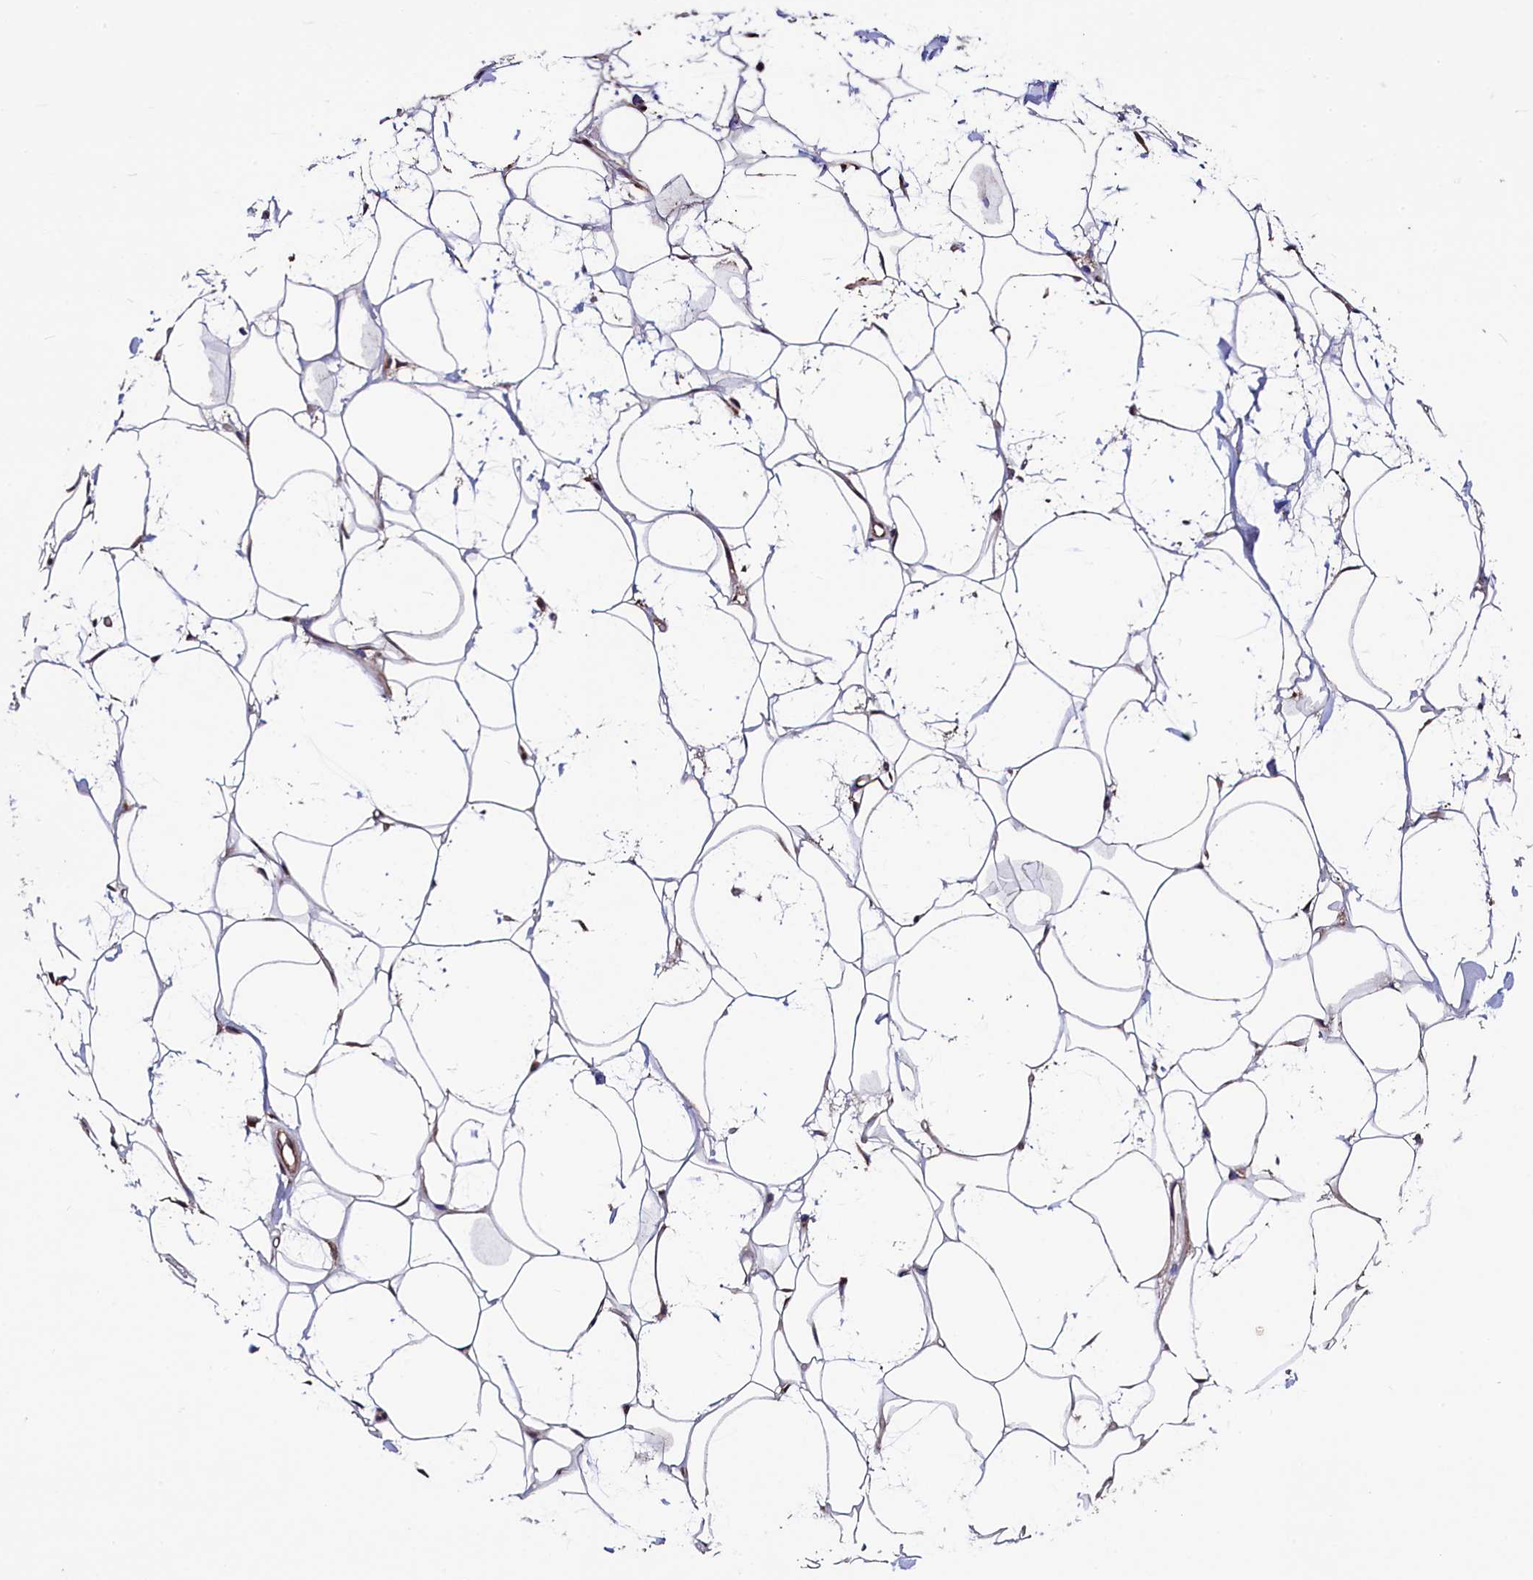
{"staining": {"intensity": "weak", "quantity": ">75%", "location": "cytoplasmic/membranous"}, "tissue": "adipose tissue", "cell_type": "Adipocytes", "image_type": "normal", "snomed": [{"axis": "morphology", "description": "Normal tissue, NOS"}, {"axis": "topography", "description": "Breast"}], "caption": "DAB (3,3'-diaminobenzidine) immunohistochemical staining of unremarkable adipose tissue exhibits weak cytoplasmic/membranous protein expression in approximately >75% of adipocytes. Nuclei are stained in blue.", "gene": "RBFA", "patient": {"sex": "female", "age": 26}}